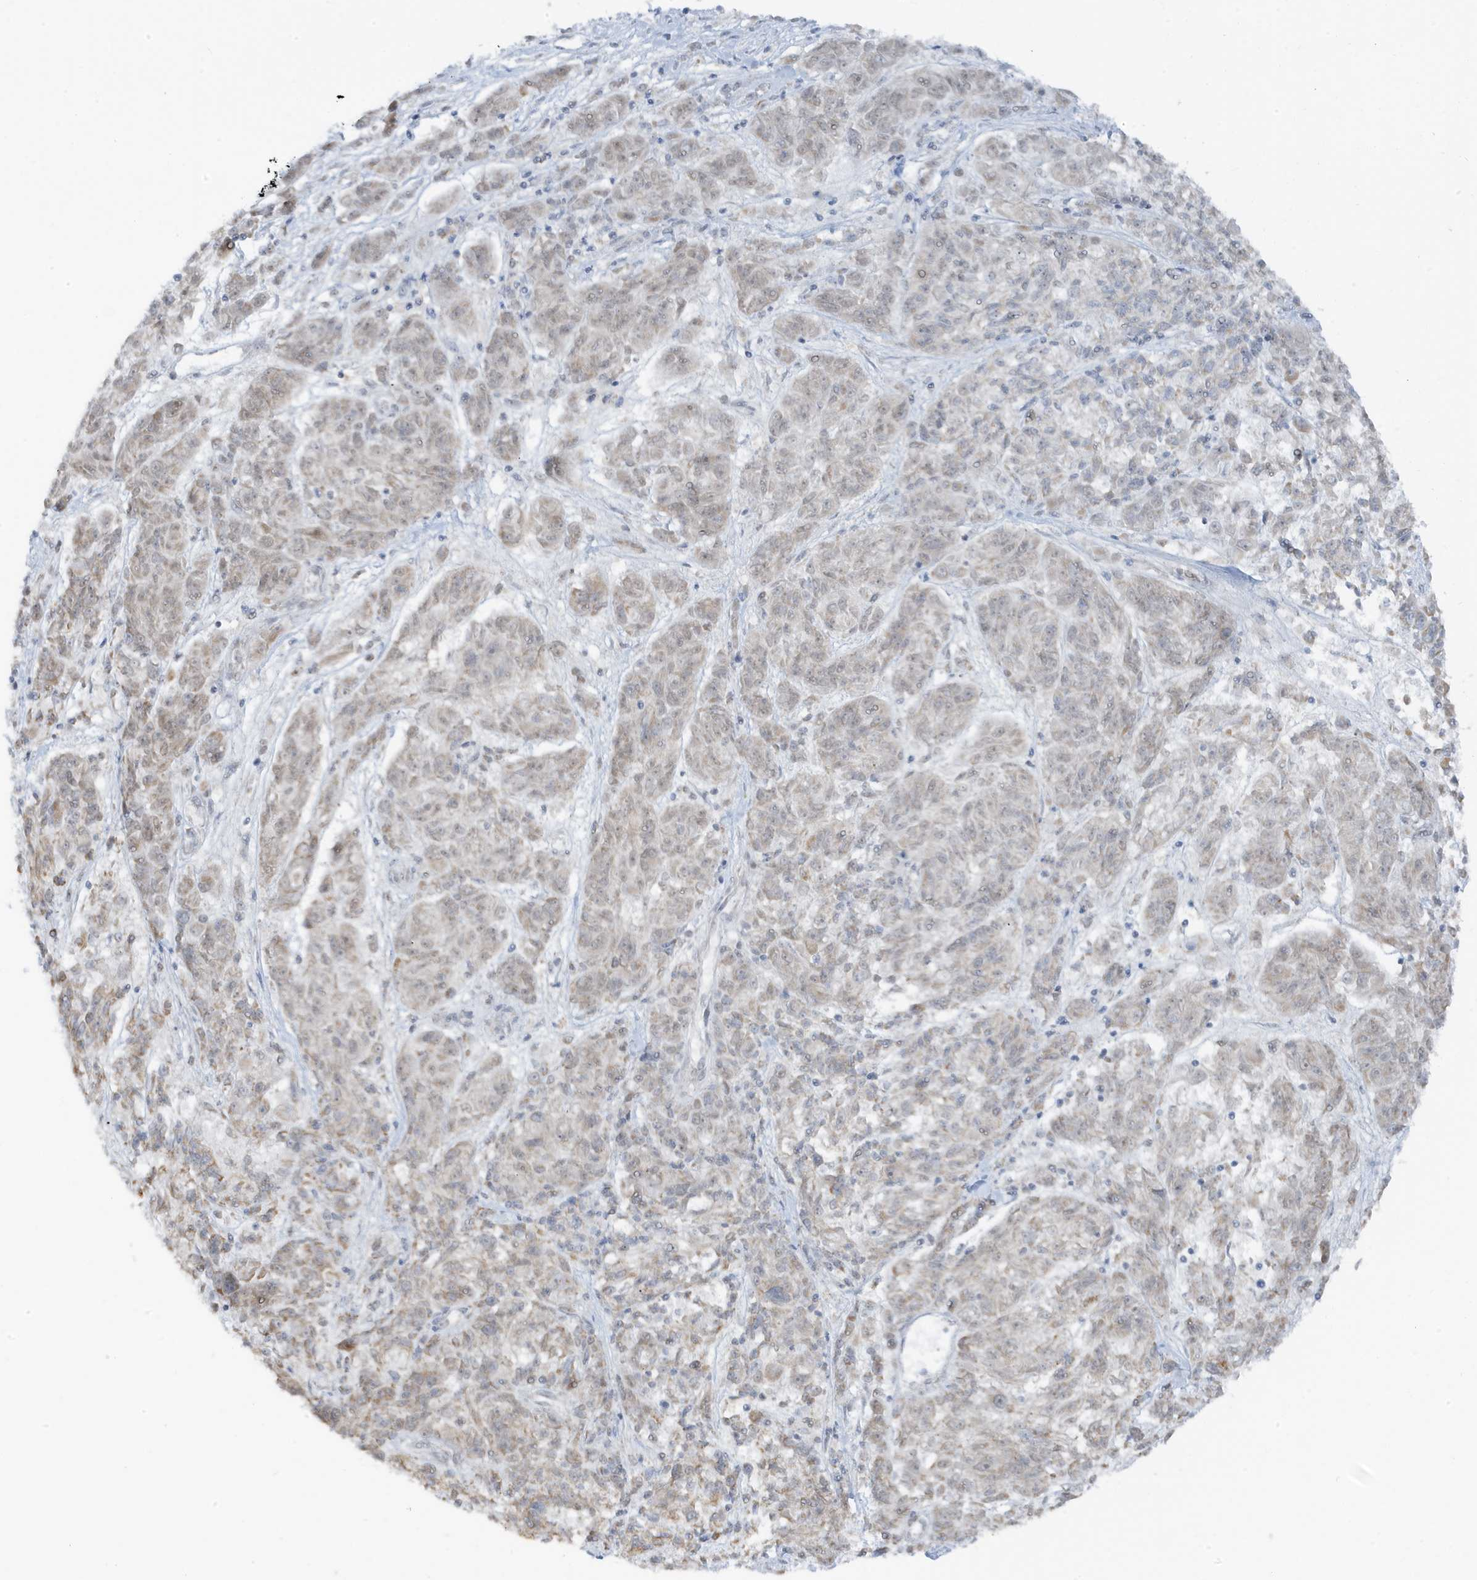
{"staining": {"intensity": "weak", "quantity": "25%-75%", "location": "cytoplasmic/membranous,nuclear"}, "tissue": "melanoma", "cell_type": "Tumor cells", "image_type": "cancer", "snomed": [{"axis": "morphology", "description": "Malignant melanoma, NOS"}, {"axis": "topography", "description": "Skin"}], "caption": "This is an image of IHC staining of malignant melanoma, which shows weak expression in the cytoplasmic/membranous and nuclear of tumor cells.", "gene": "TSEN15", "patient": {"sex": "male", "age": 53}}